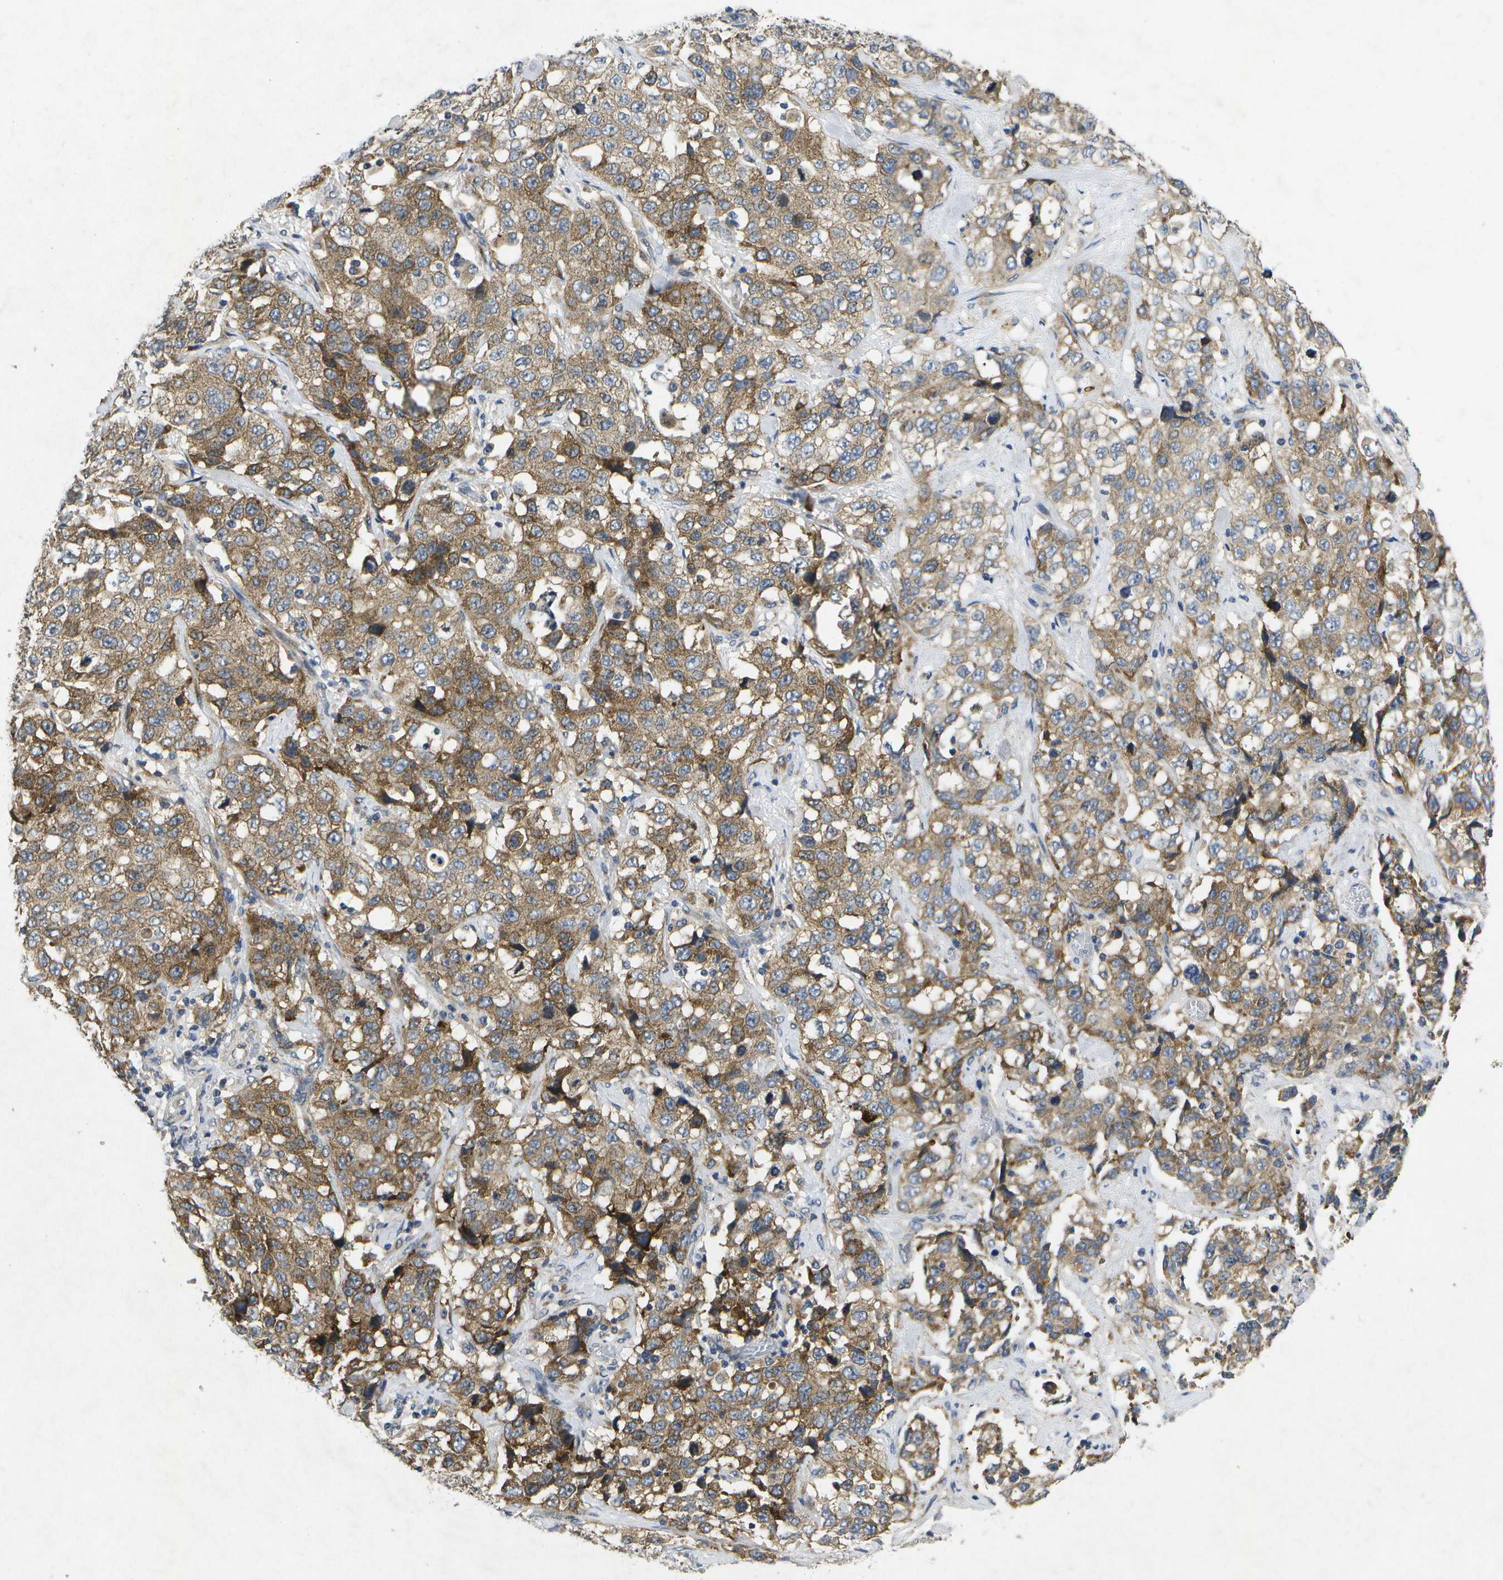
{"staining": {"intensity": "moderate", "quantity": ">75%", "location": "cytoplasmic/membranous"}, "tissue": "stomach cancer", "cell_type": "Tumor cells", "image_type": "cancer", "snomed": [{"axis": "morphology", "description": "Normal tissue, NOS"}, {"axis": "morphology", "description": "Adenocarcinoma, NOS"}, {"axis": "topography", "description": "Stomach"}], "caption": "A micrograph of human stomach adenocarcinoma stained for a protein reveals moderate cytoplasmic/membranous brown staining in tumor cells. (Stains: DAB in brown, nuclei in blue, Microscopy: brightfield microscopy at high magnification).", "gene": "KDELR1", "patient": {"sex": "male", "age": 48}}